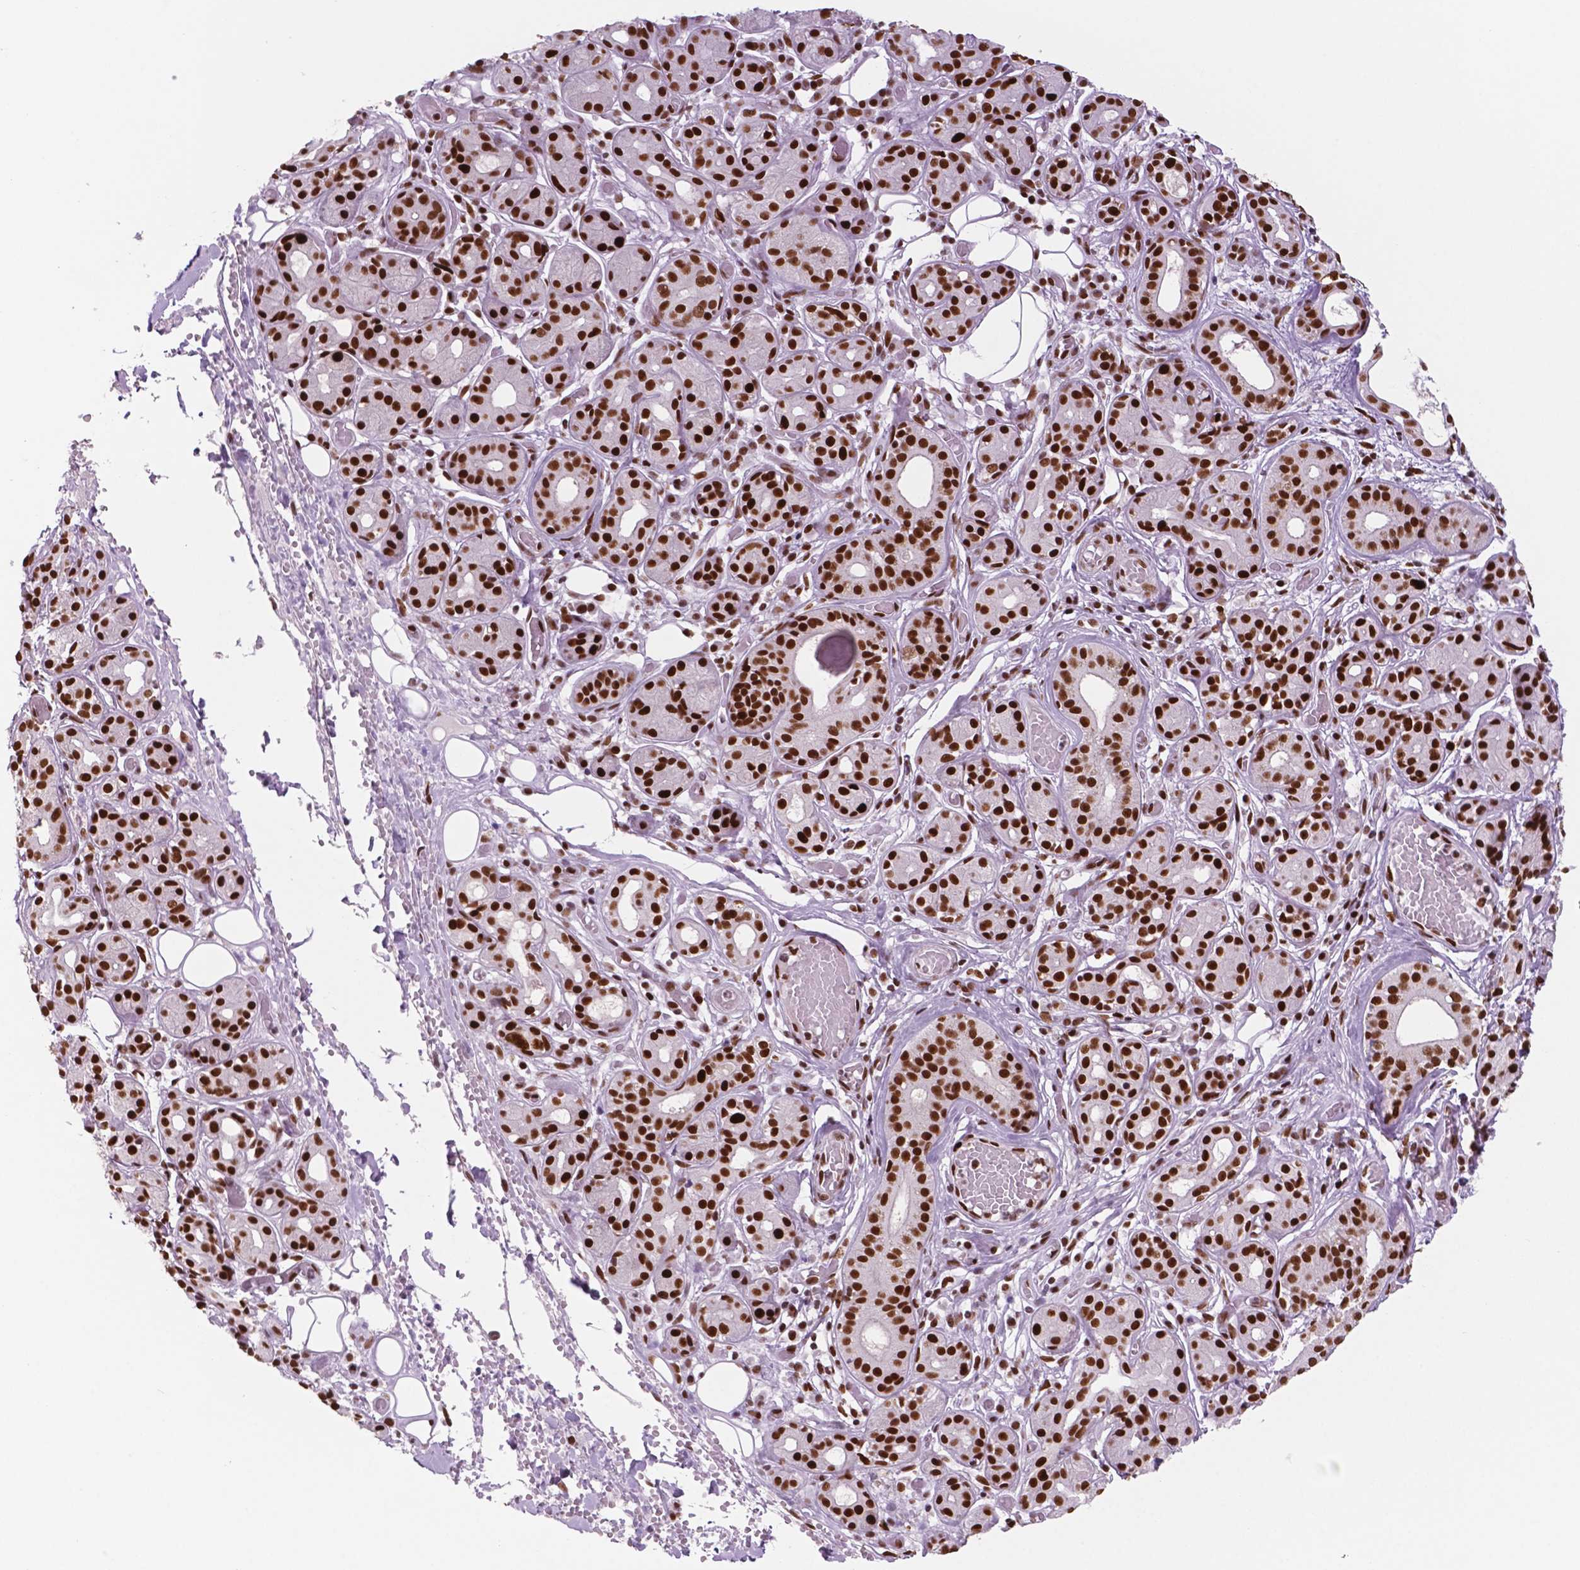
{"staining": {"intensity": "strong", "quantity": ">75%", "location": "nuclear"}, "tissue": "salivary gland", "cell_type": "Glandular cells", "image_type": "normal", "snomed": [{"axis": "morphology", "description": "Normal tissue, NOS"}, {"axis": "topography", "description": "Salivary gland"}, {"axis": "topography", "description": "Peripheral nerve tissue"}], "caption": "High-power microscopy captured an IHC histopathology image of benign salivary gland, revealing strong nuclear positivity in about >75% of glandular cells. The staining is performed using DAB (3,3'-diaminobenzidine) brown chromogen to label protein expression. The nuclei are counter-stained blue using hematoxylin.", "gene": "MSH6", "patient": {"sex": "male", "age": 71}}